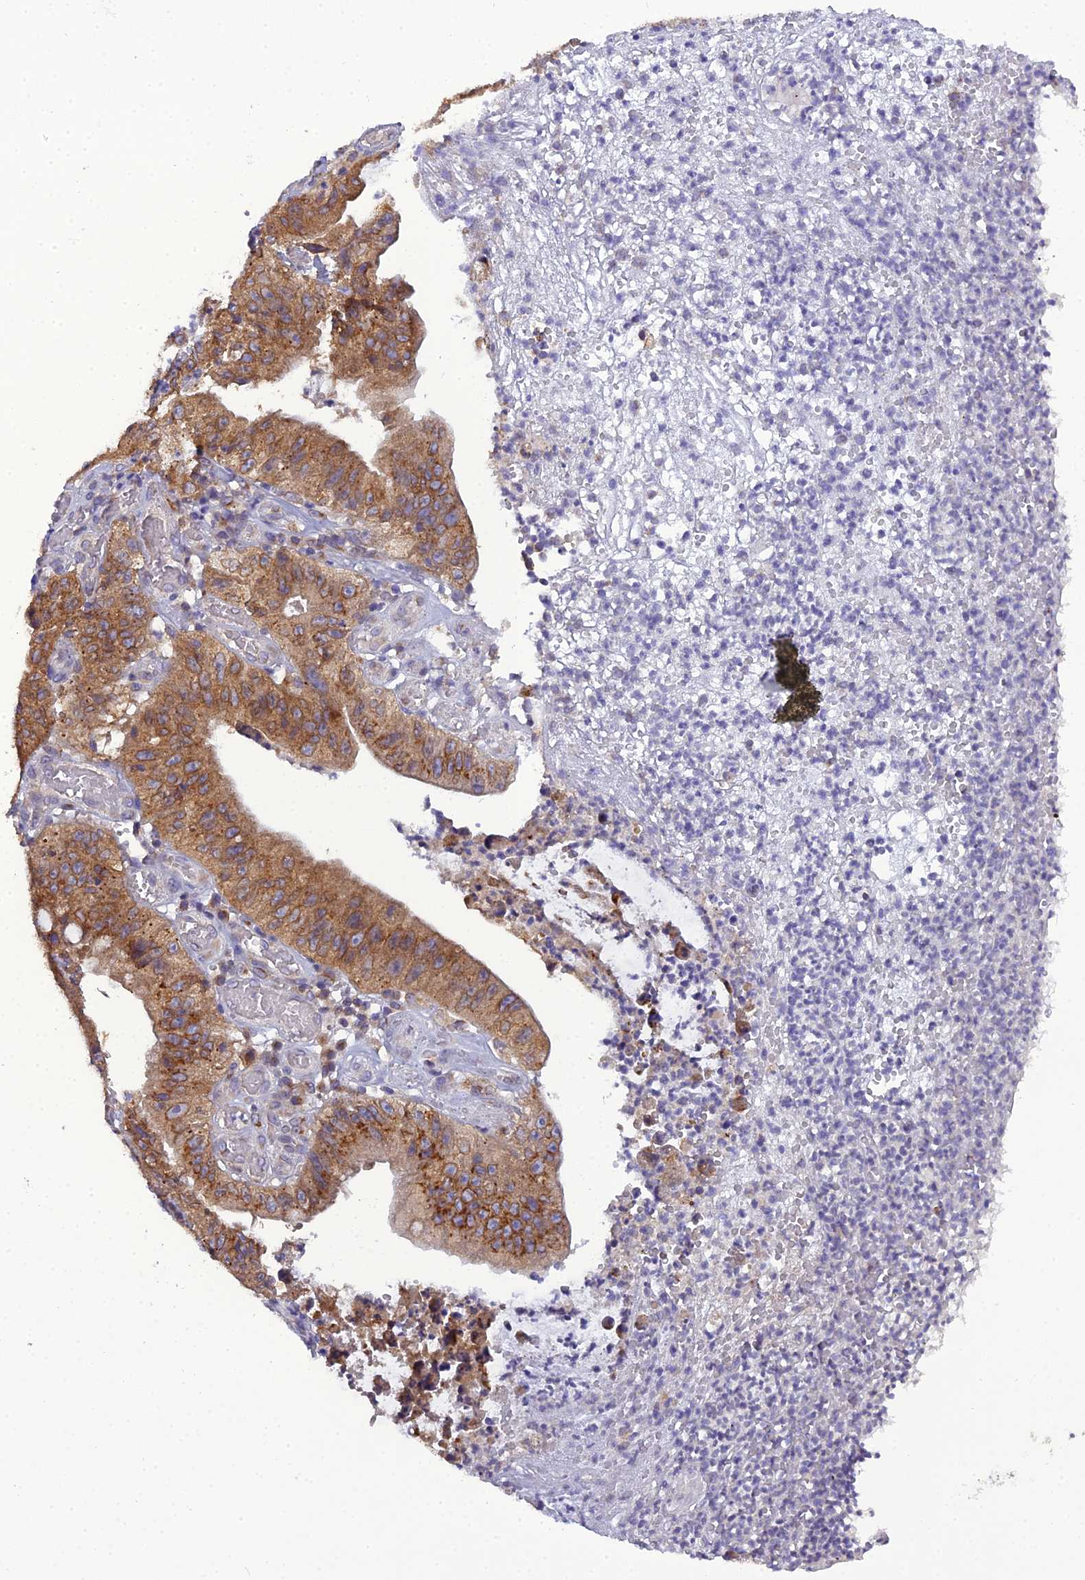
{"staining": {"intensity": "moderate", "quantity": ">75%", "location": "cytoplasmic/membranous"}, "tissue": "stomach cancer", "cell_type": "Tumor cells", "image_type": "cancer", "snomed": [{"axis": "morphology", "description": "Adenocarcinoma, NOS"}, {"axis": "topography", "description": "Stomach"}], "caption": "A high-resolution photomicrograph shows immunohistochemistry staining of stomach adenocarcinoma, which shows moderate cytoplasmic/membranous expression in approximately >75% of tumor cells.", "gene": "GOLPH3", "patient": {"sex": "male", "age": 59}}